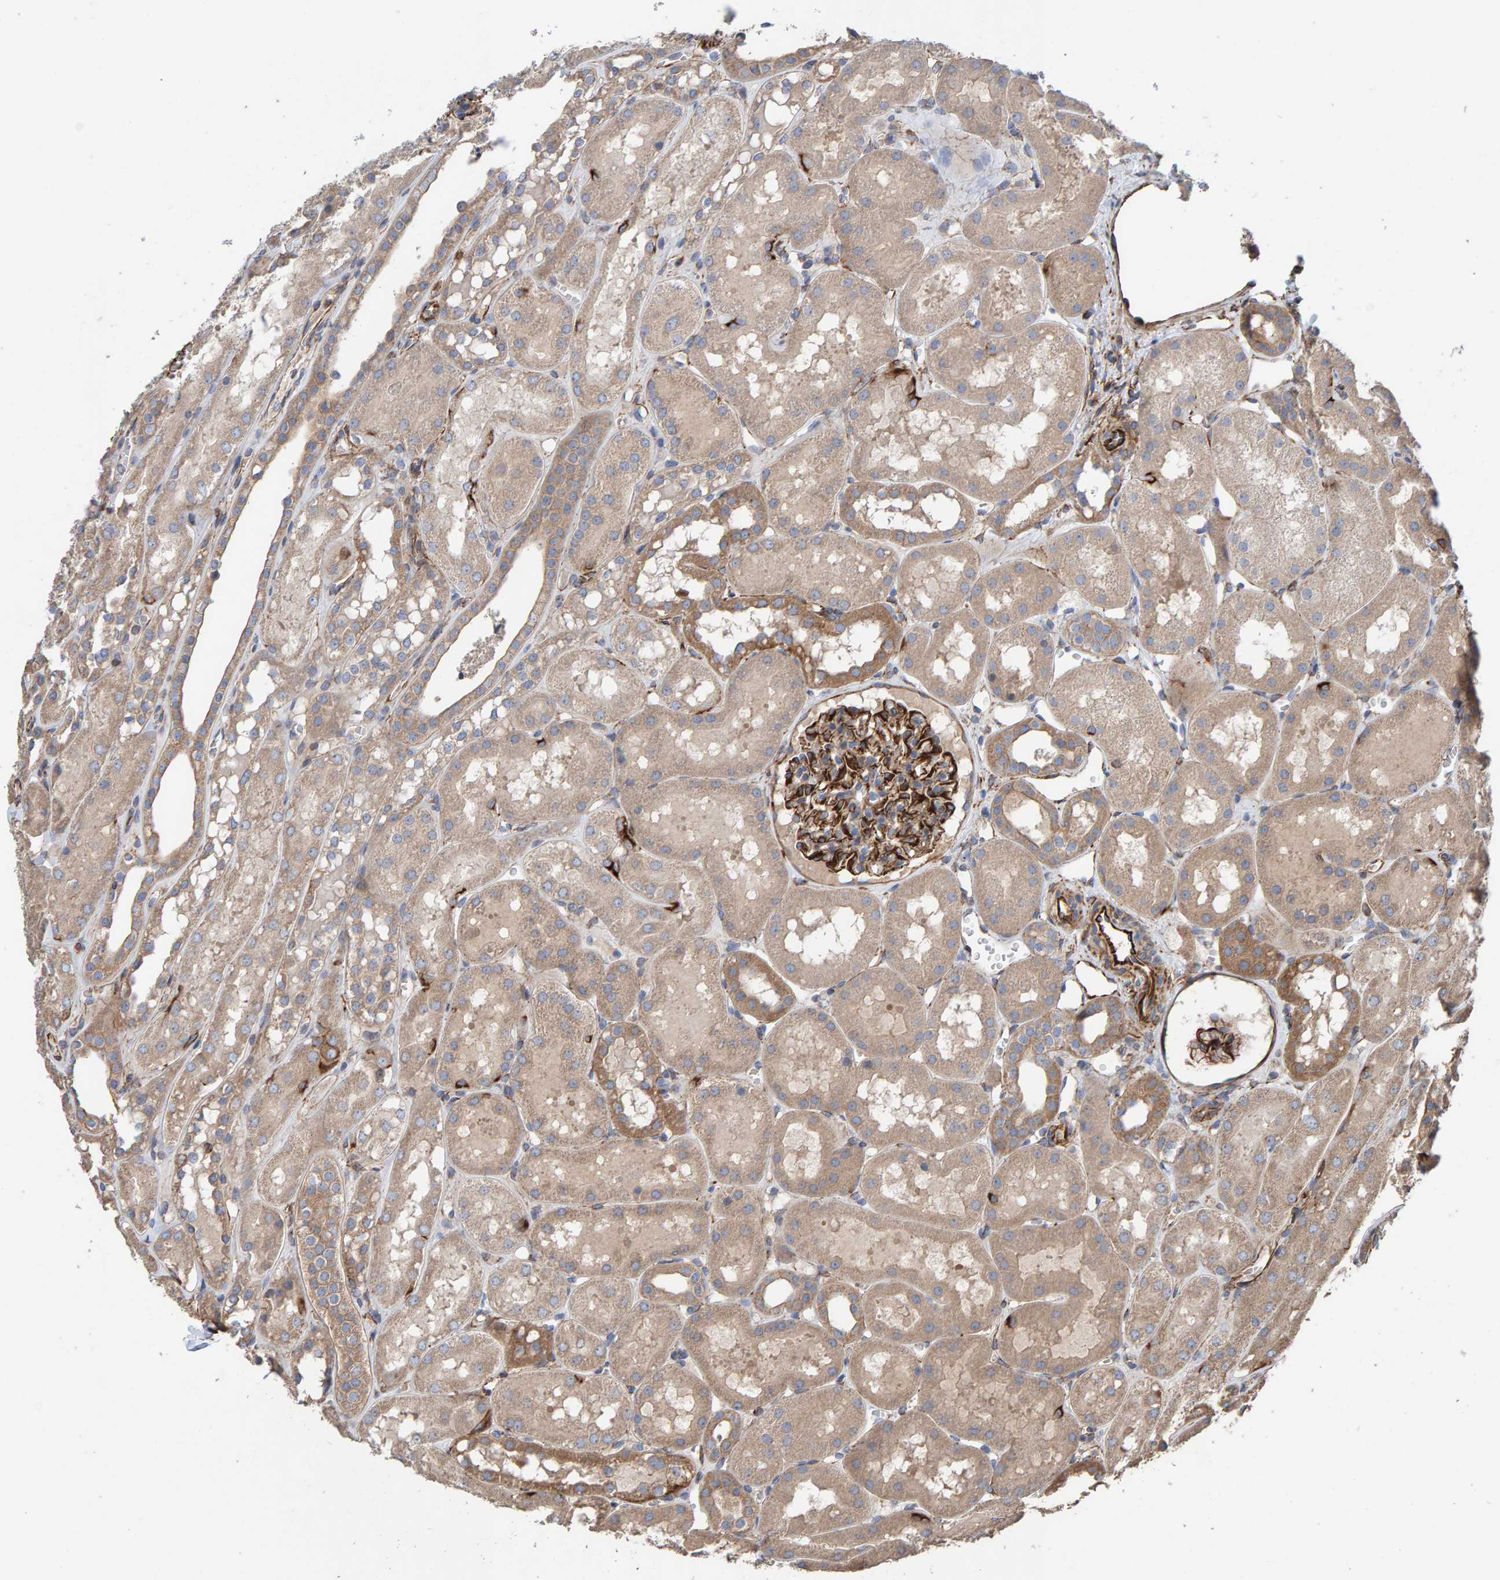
{"staining": {"intensity": "strong", "quantity": ">75%", "location": "cytoplasmic/membranous"}, "tissue": "kidney", "cell_type": "Cells in glomeruli", "image_type": "normal", "snomed": [{"axis": "morphology", "description": "Normal tissue, NOS"}, {"axis": "topography", "description": "Kidney"}, {"axis": "topography", "description": "Urinary bladder"}], "caption": "About >75% of cells in glomeruli in normal human kidney display strong cytoplasmic/membranous protein expression as visualized by brown immunohistochemical staining.", "gene": "ZNF347", "patient": {"sex": "male", "age": 16}}